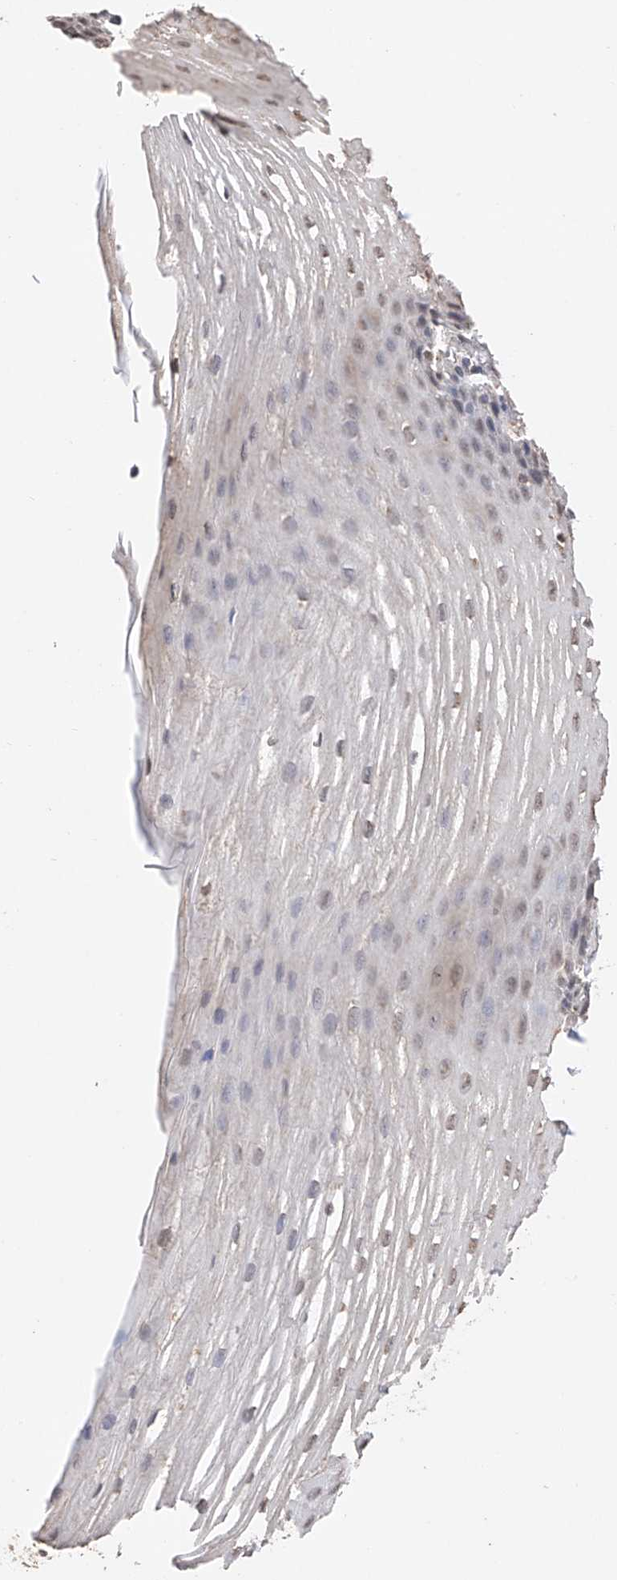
{"staining": {"intensity": "weak", "quantity": "25%-75%", "location": "nuclear"}, "tissue": "esophagus", "cell_type": "Squamous epithelial cells", "image_type": "normal", "snomed": [{"axis": "morphology", "description": "Normal tissue, NOS"}, {"axis": "topography", "description": "Esophagus"}], "caption": "High-power microscopy captured an IHC photomicrograph of benign esophagus, revealing weak nuclear expression in approximately 25%-75% of squamous epithelial cells. (DAB IHC, brown staining for protein, blue staining for nuclei).", "gene": "DMAP1", "patient": {"sex": "male", "age": 62}}